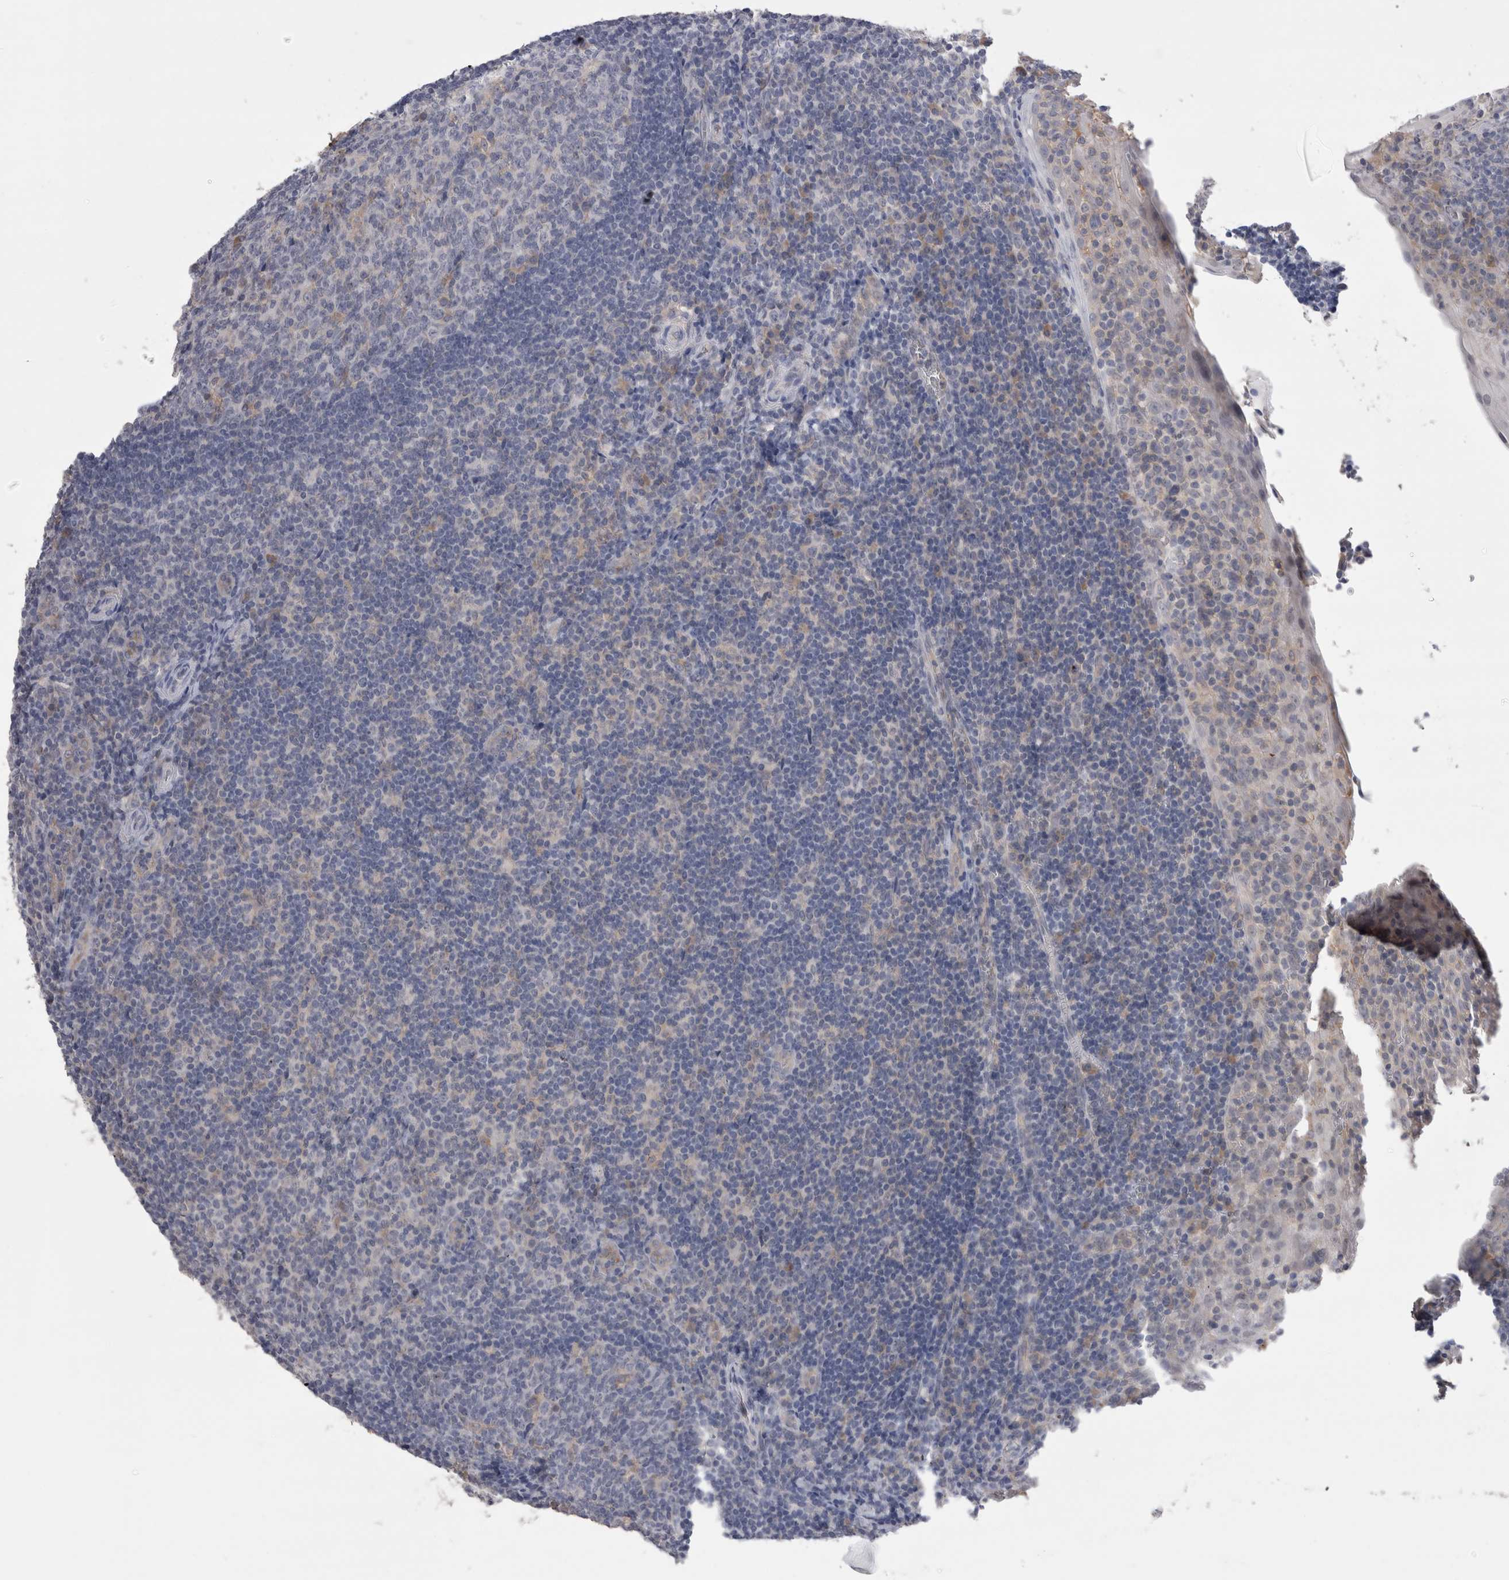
{"staining": {"intensity": "negative", "quantity": "none", "location": "none"}, "tissue": "tonsil", "cell_type": "Germinal center cells", "image_type": "normal", "snomed": [{"axis": "morphology", "description": "Normal tissue, NOS"}, {"axis": "topography", "description": "Tonsil"}], "caption": "IHC histopathology image of benign human tonsil stained for a protein (brown), which exhibits no expression in germinal center cells.", "gene": "REG1A", "patient": {"sex": "male", "age": 37}}